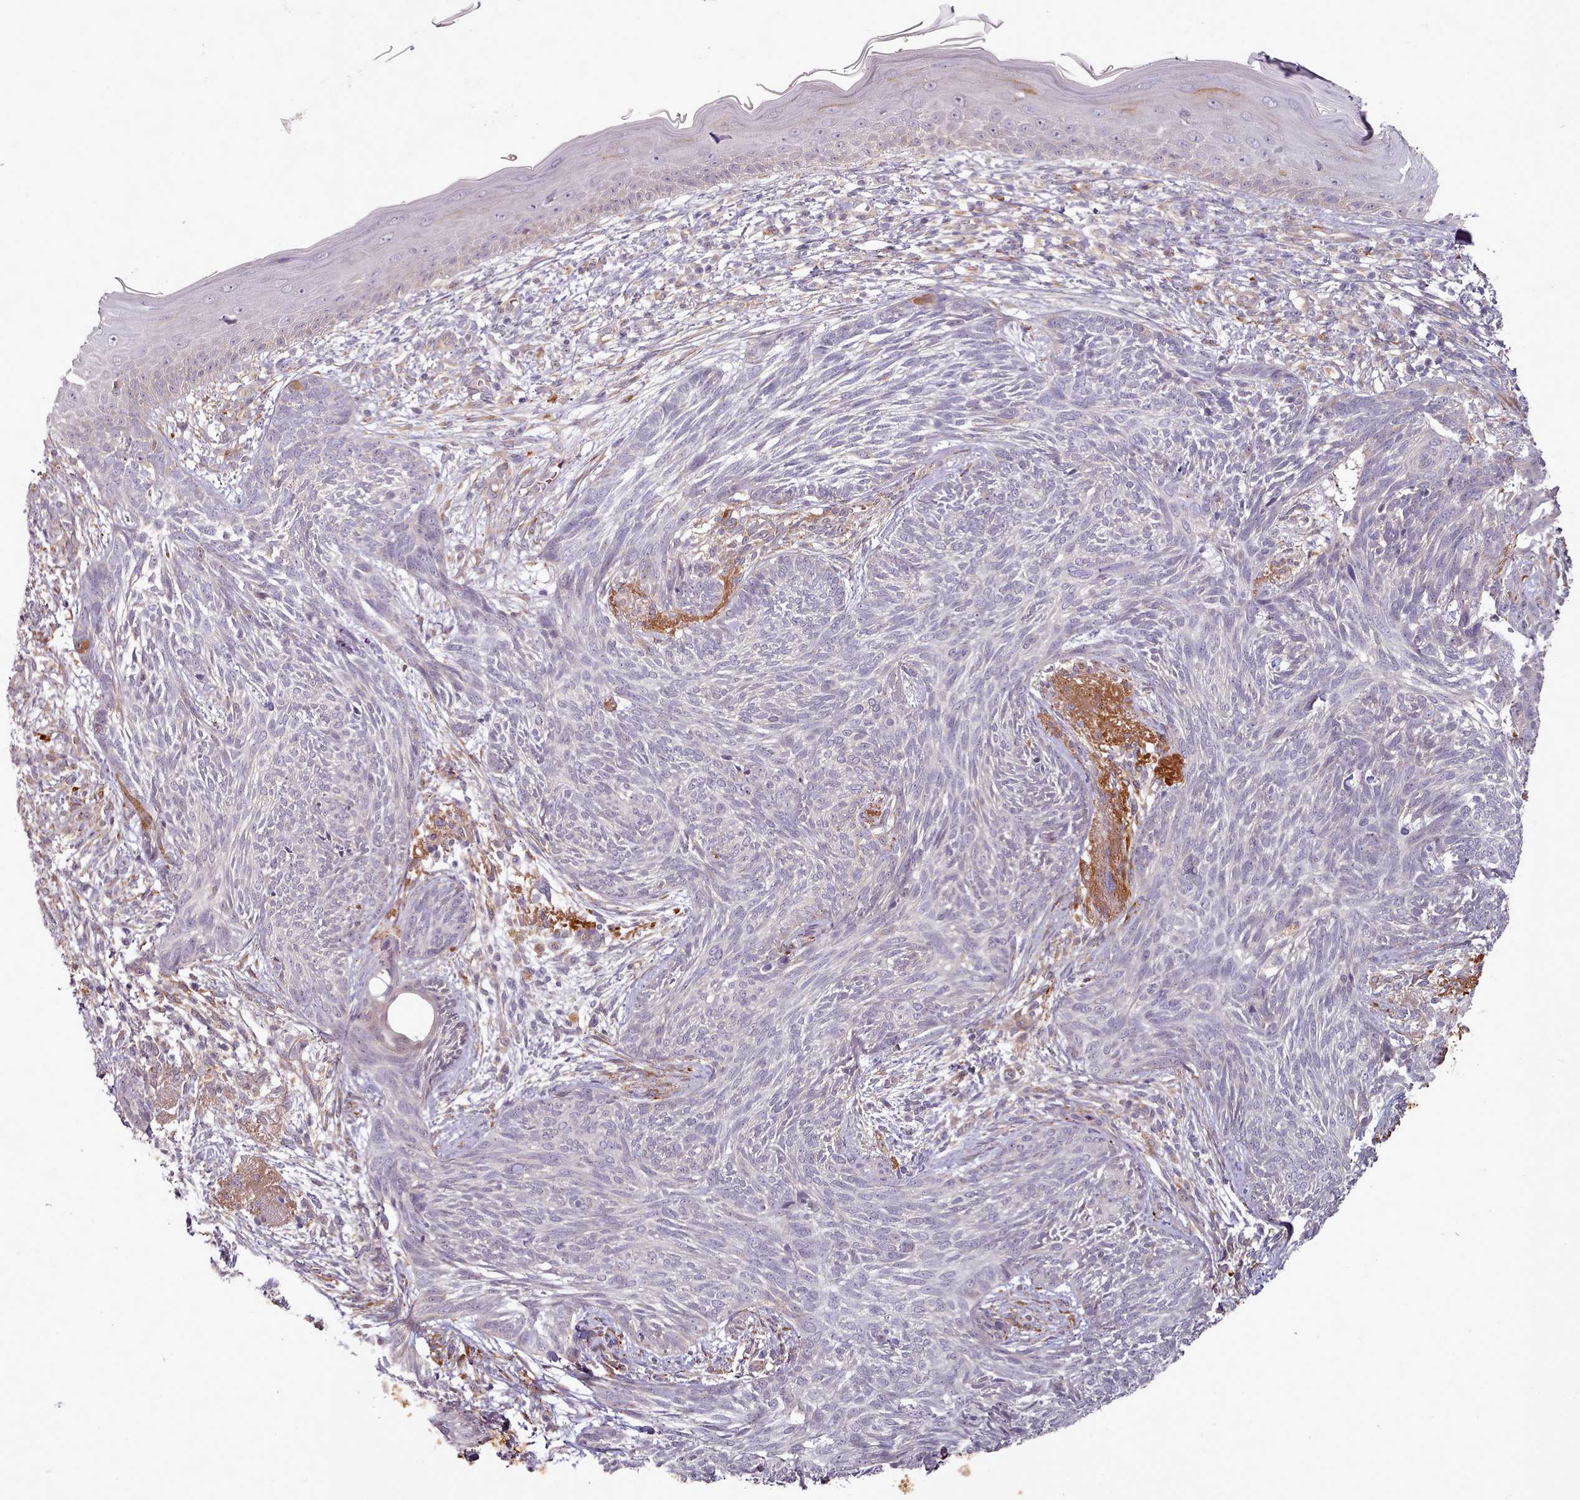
{"staining": {"intensity": "negative", "quantity": "none", "location": "none"}, "tissue": "skin cancer", "cell_type": "Tumor cells", "image_type": "cancer", "snomed": [{"axis": "morphology", "description": "Basal cell carcinoma"}, {"axis": "topography", "description": "Skin"}], "caption": "High magnification brightfield microscopy of basal cell carcinoma (skin) stained with DAB (brown) and counterstained with hematoxylin (blue): tumor cells show no significant staining. (DAB immunohistochemistry (IHC) with hematoxylin counter stain).", "gene": "C1QTNF5", "patient": {"sex": "male", "age": 73}}